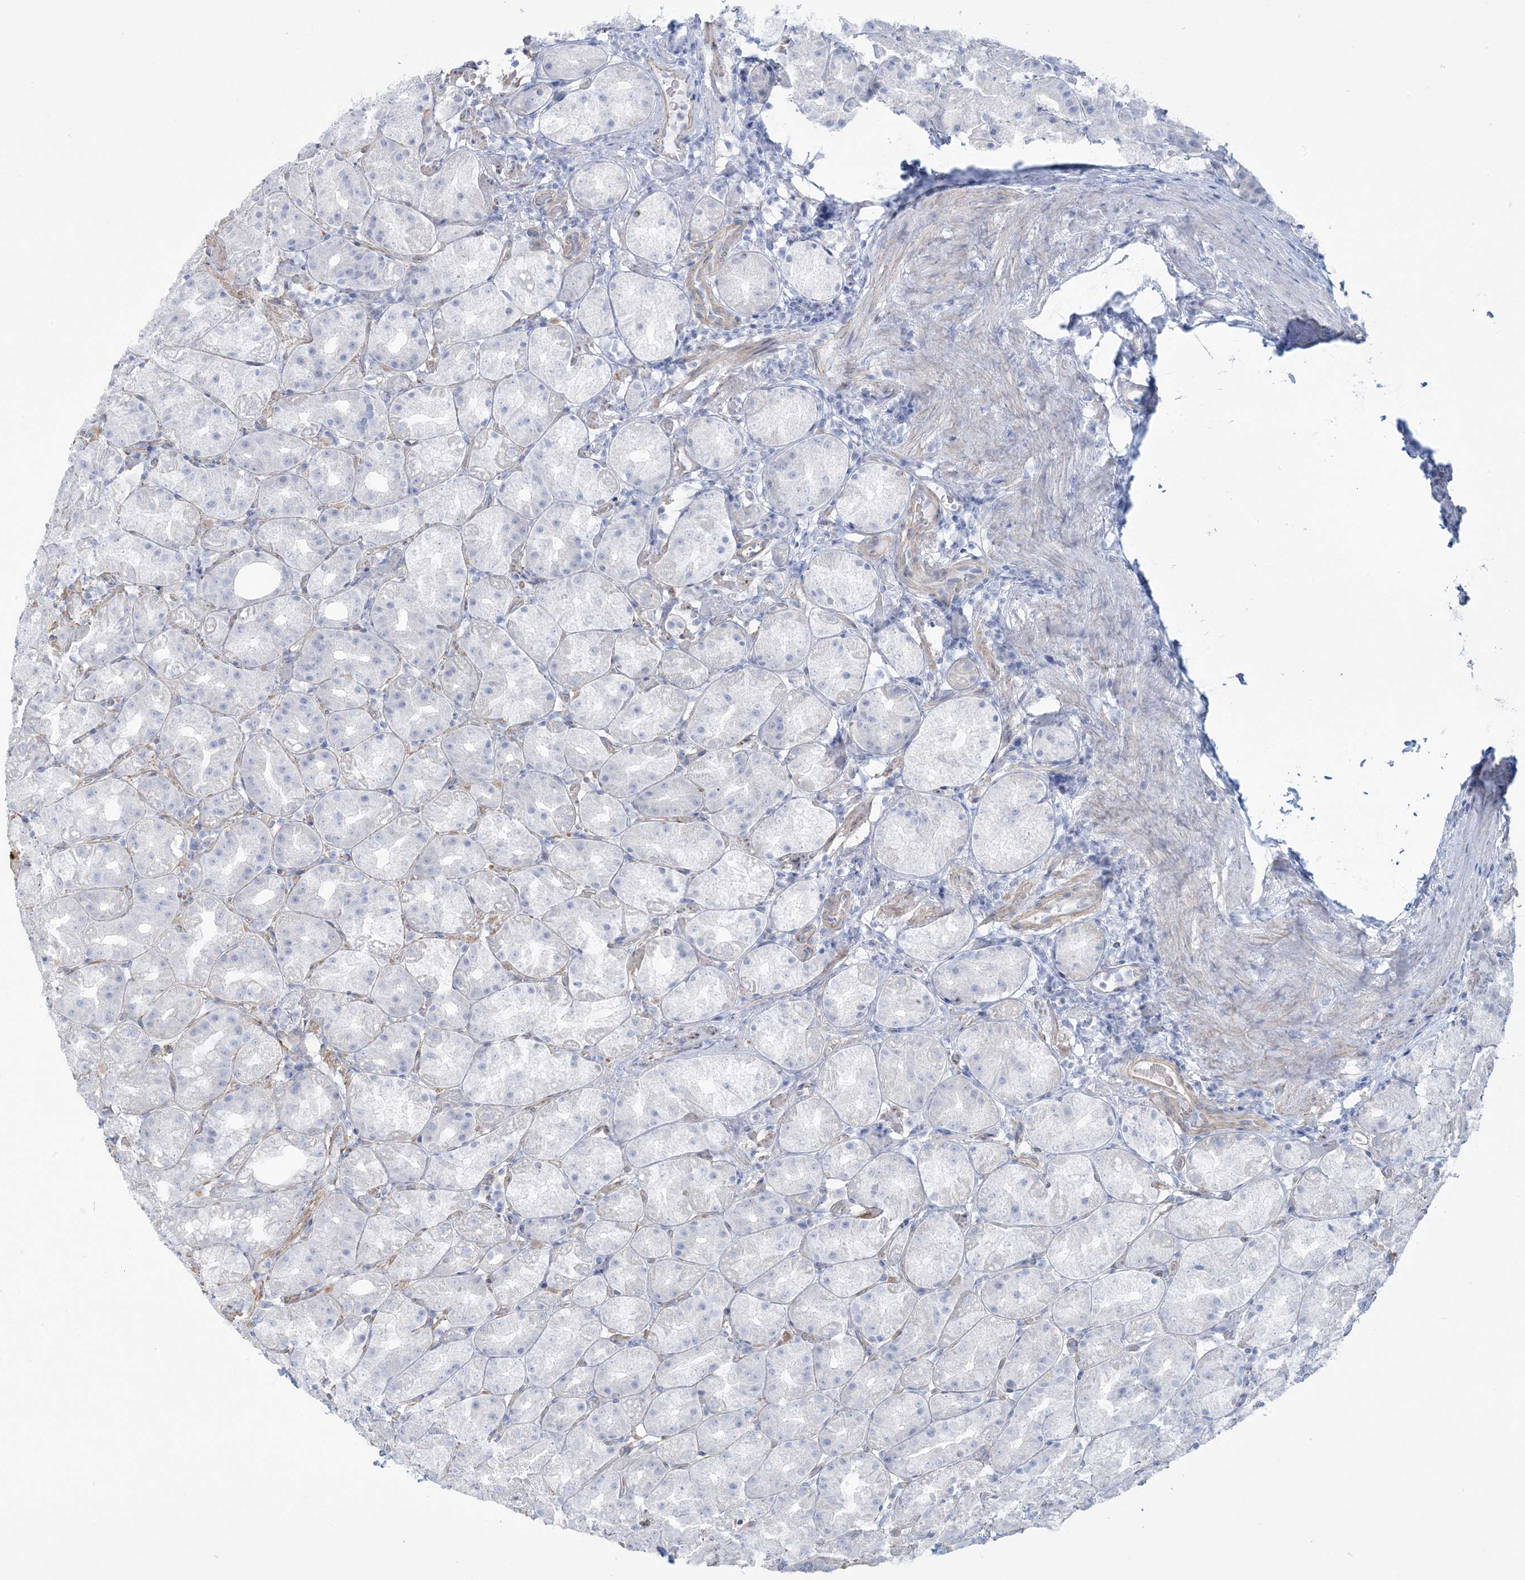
{"staining": {"intensity": "negative", "quantity": "none", "location": "none"}, "tissue": "stomach", "cell_type": "Glandular cells", "image_type": "normal", "snomed": [{"axis": "morphology", "description": "Normal tissue, NOS"}, {"axis": "topography", "description": "Stomach, upper"}], "caption": "This photomicrograph is of benign stomach stained with immunohistochemistry (IHC) to label a protein in brown with the nuclei are counter-stained blue. There is no positivity in glandular cells. Nuclei are stained in blue.", "gene": "AGXT", "patient": {"sex": "male", "age": 68}}